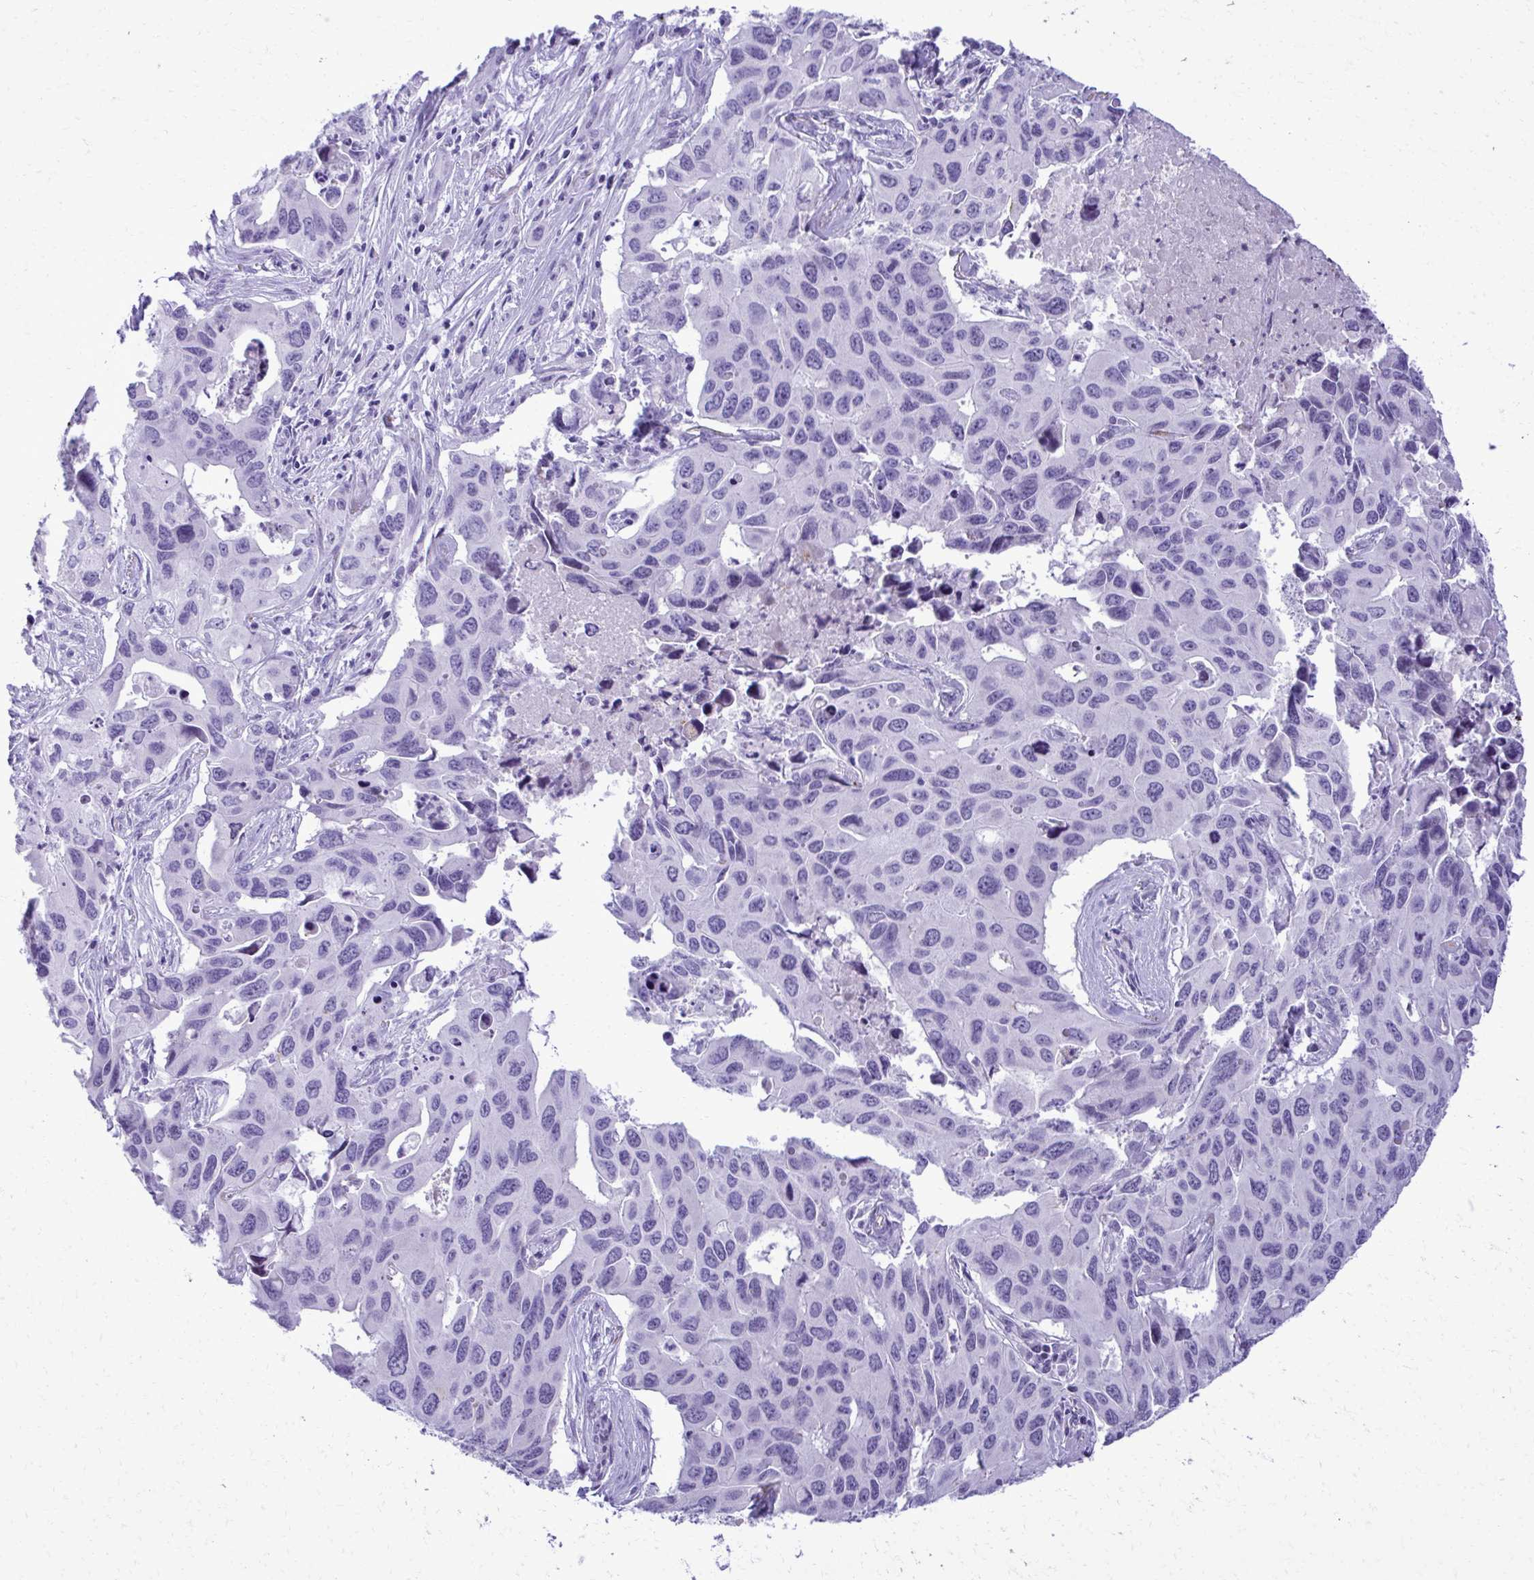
{"staining": {"intensity": "negative", "quantity": "none", "location": "none"}, "tissue": "lung cancer", "cell_type": "Tumor cells", "image_type": "cancer", "snomed": [{"axis": "morphology", "description": "Adenocarcinoma, NOS"}, {"axis": "topography", "description": "Lung"}], "caption": "Human adenocarcinoma (lung) stained for a protein using immunohistochemistry exhibits no expression in tumor cells.", "gene": "PITPNM3", "patient": {"sex": "male", "age": 64}}